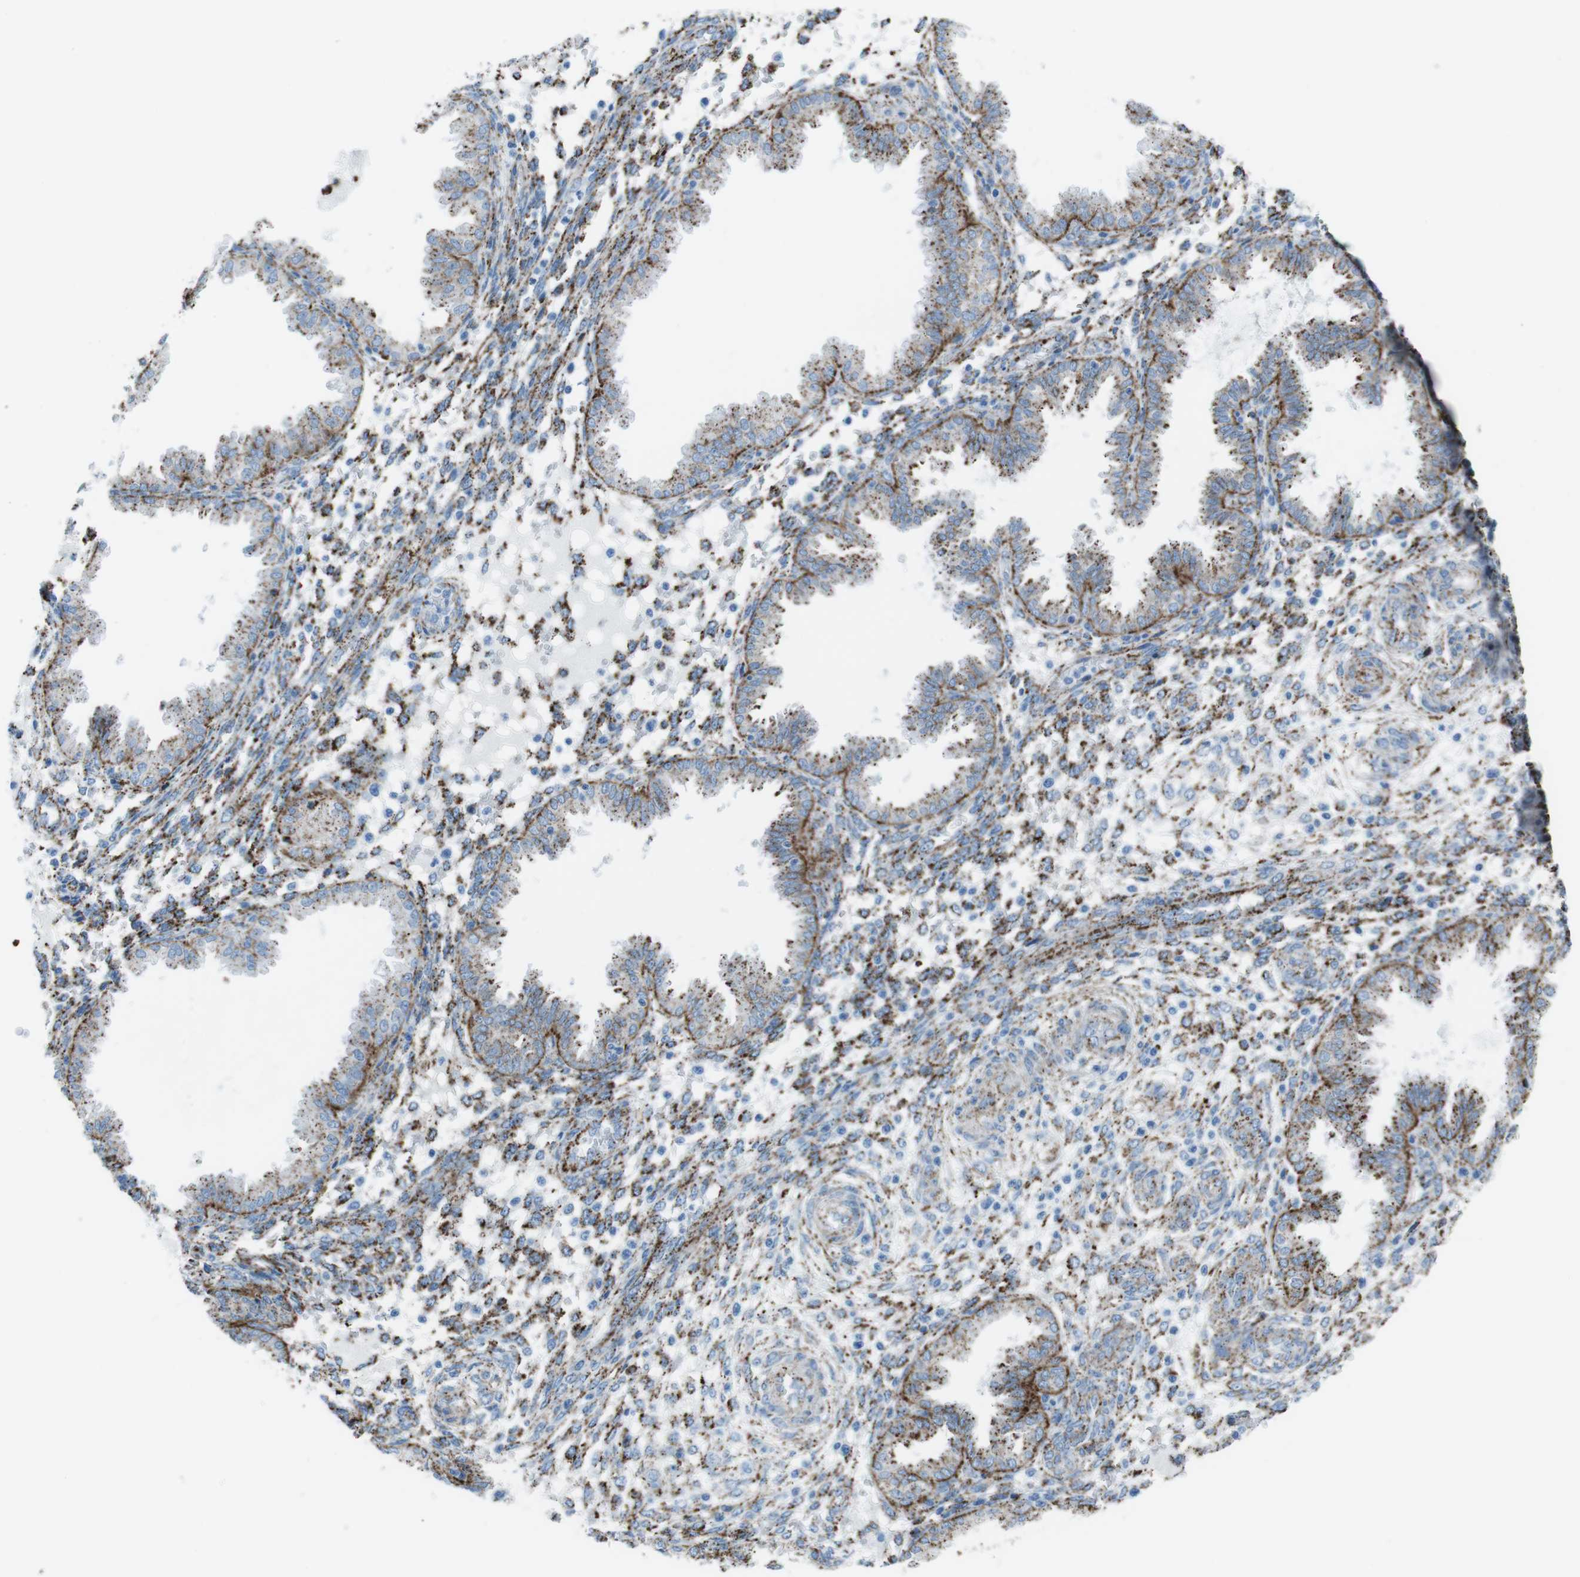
{"staining": {"intensity": "strong", "quantity": "25%-75%", "location": "cytoplasmic/membranous"}, "tissue": "endometrium", "cell_type": "Cells in endometrial stroma", "image_type": "normal", "snomed": [{"axis": "morphology", "description": "Normal tissue, NOS"}, {"axis": "topography", "description": "Endometrium"}], "caption": "Immunohistochemical staining of unremarkable endometrium exhibits high levels of strong cytoplasmic/membranous positivity in approximately 25%-75% of cells in endometrial stroma.", "gene": "SCARB2", "patient": {"sex": "female", "age": 33}}